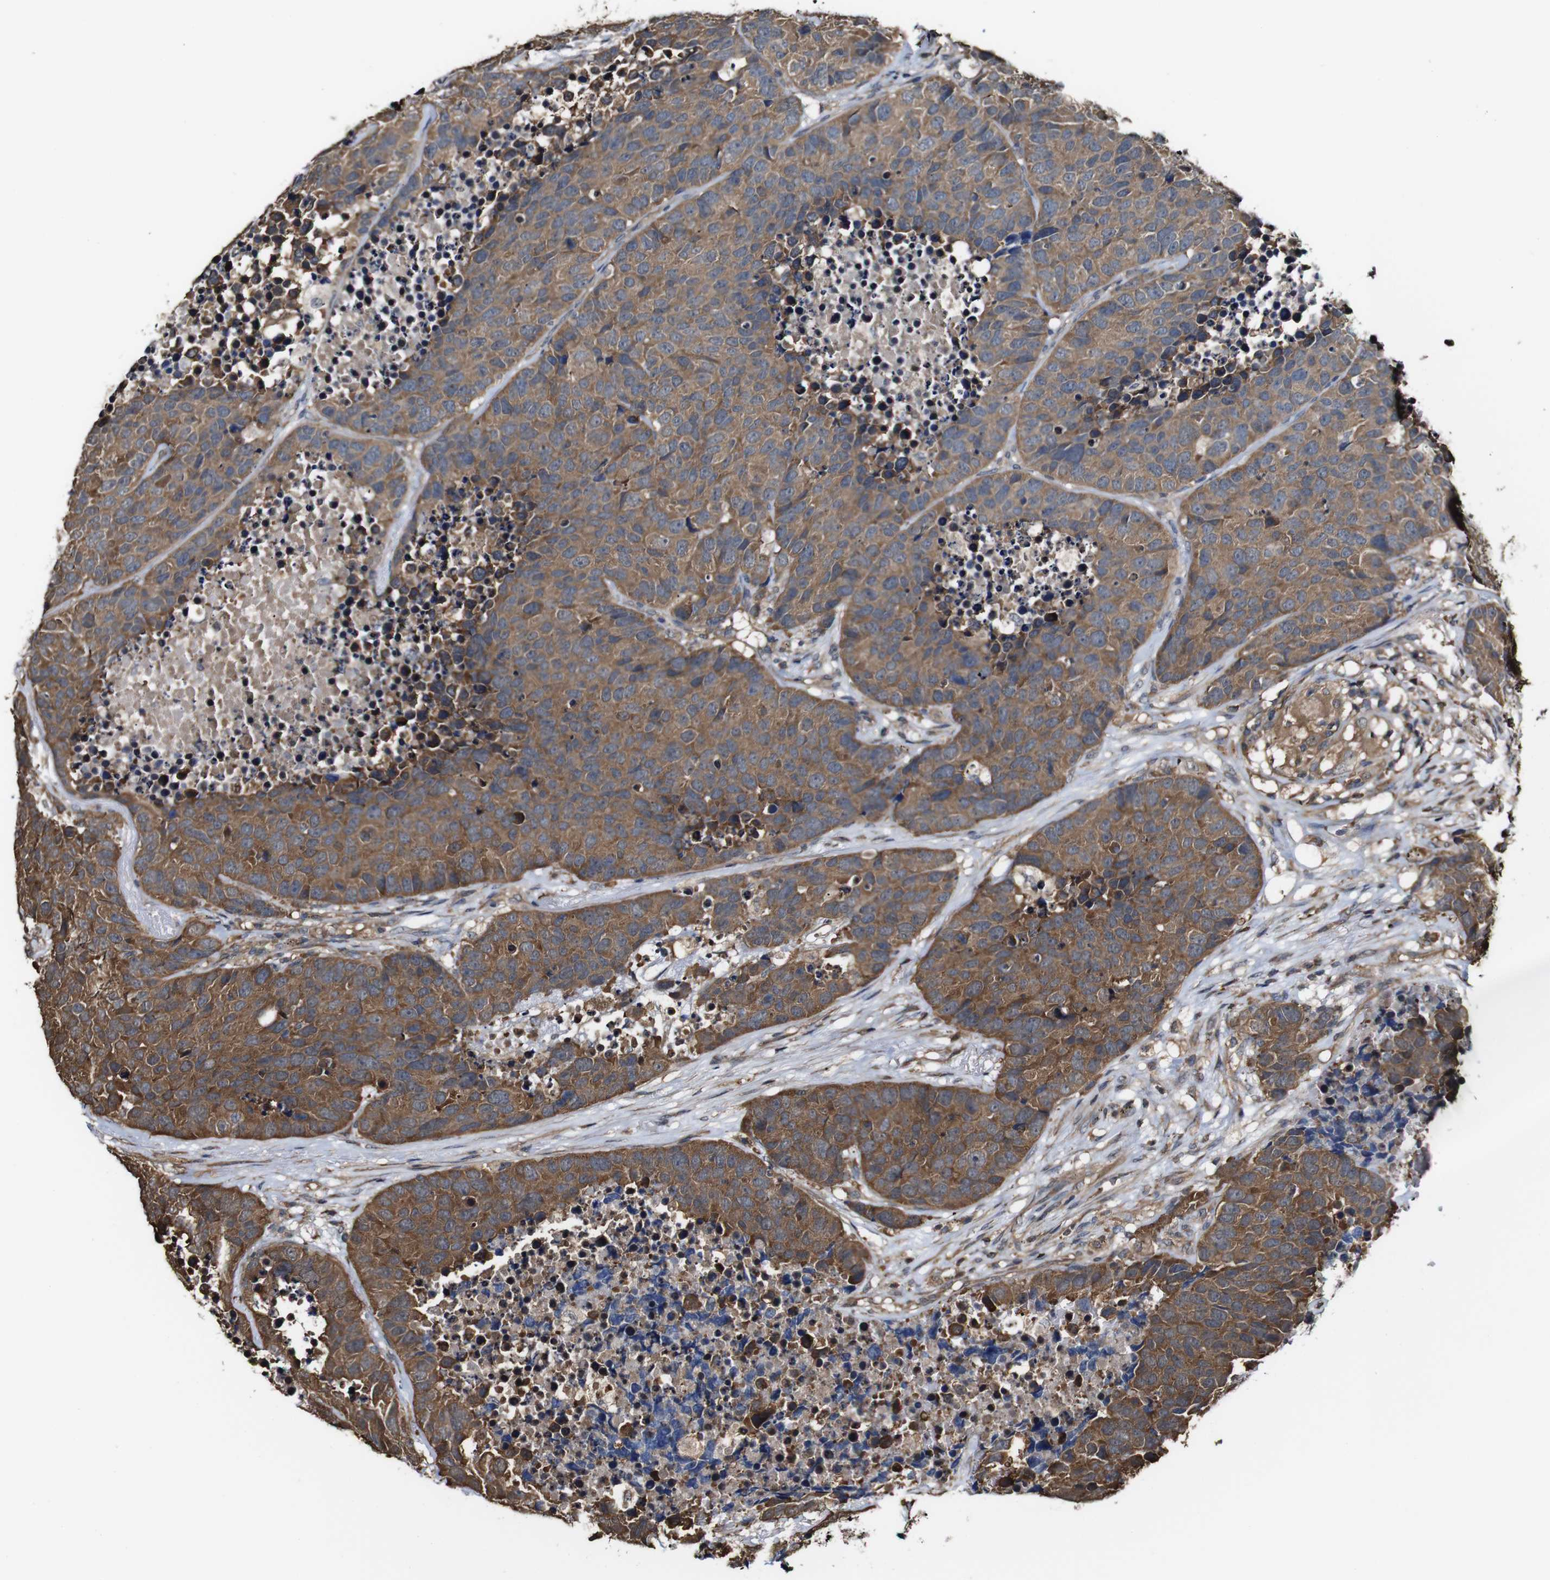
{"staining": {"intensity": "moderate", "quantity": ">75%", "location": "cytoplasmic/membranous"}, "tissue": "carcinoid", "cell_type": "Tumor cells", "image_type": "cancer", "snomed": [{"axis": "morphology", "description": "Carcinoid, malignant, NOS"}, {"axis": "topography", "description": "Lung"}], "caption": "Protein expression analysis of malignant carcinoid exhibits moderate cytoplasmic/membranous expression in about >75% of tumor cells.", "gene": "PTPRR", "patient": {"sex": "male", "age": 60}}